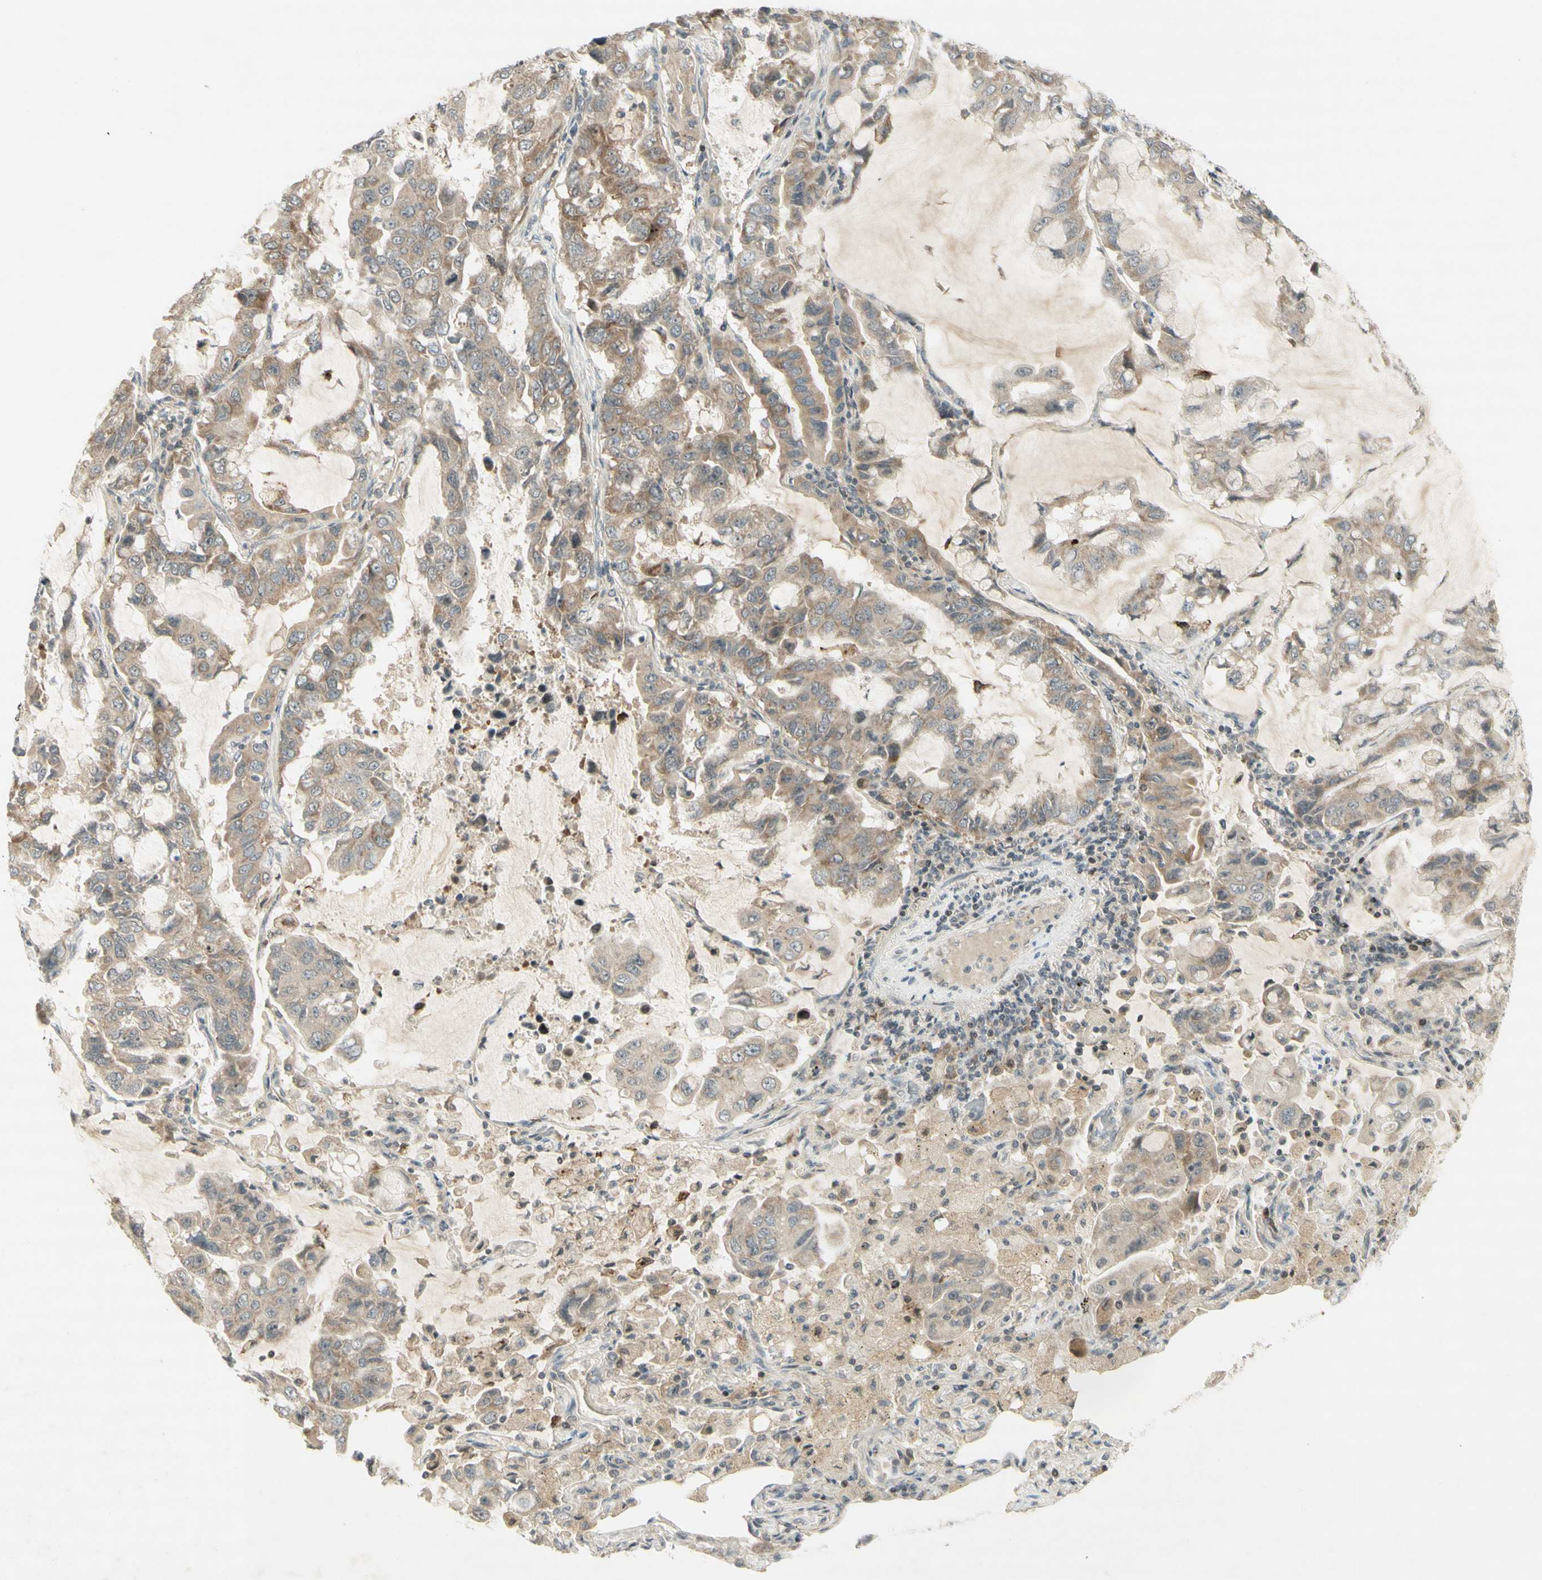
{"staining": {"intensity": "moderate", "quantity": "25%-75%", "location": "cytoplasmic/membranous"}, "tissue": "lung cancer", "cell_type": "Tumor cells", "image_type": "cancer", "snomed": [{"axis": "morphology", "description": "Adenocarcinoma, NOS"}, {"axis": "topography", "description": "Lung"}], "caption": "Tumor cells reveal medium levels of moderate cytoplasmic/membranous expression in approximately 25%-75% of cells in lung cancer.", "gene": "ETF1", "patient": {"sex": "male", "age": 64}}